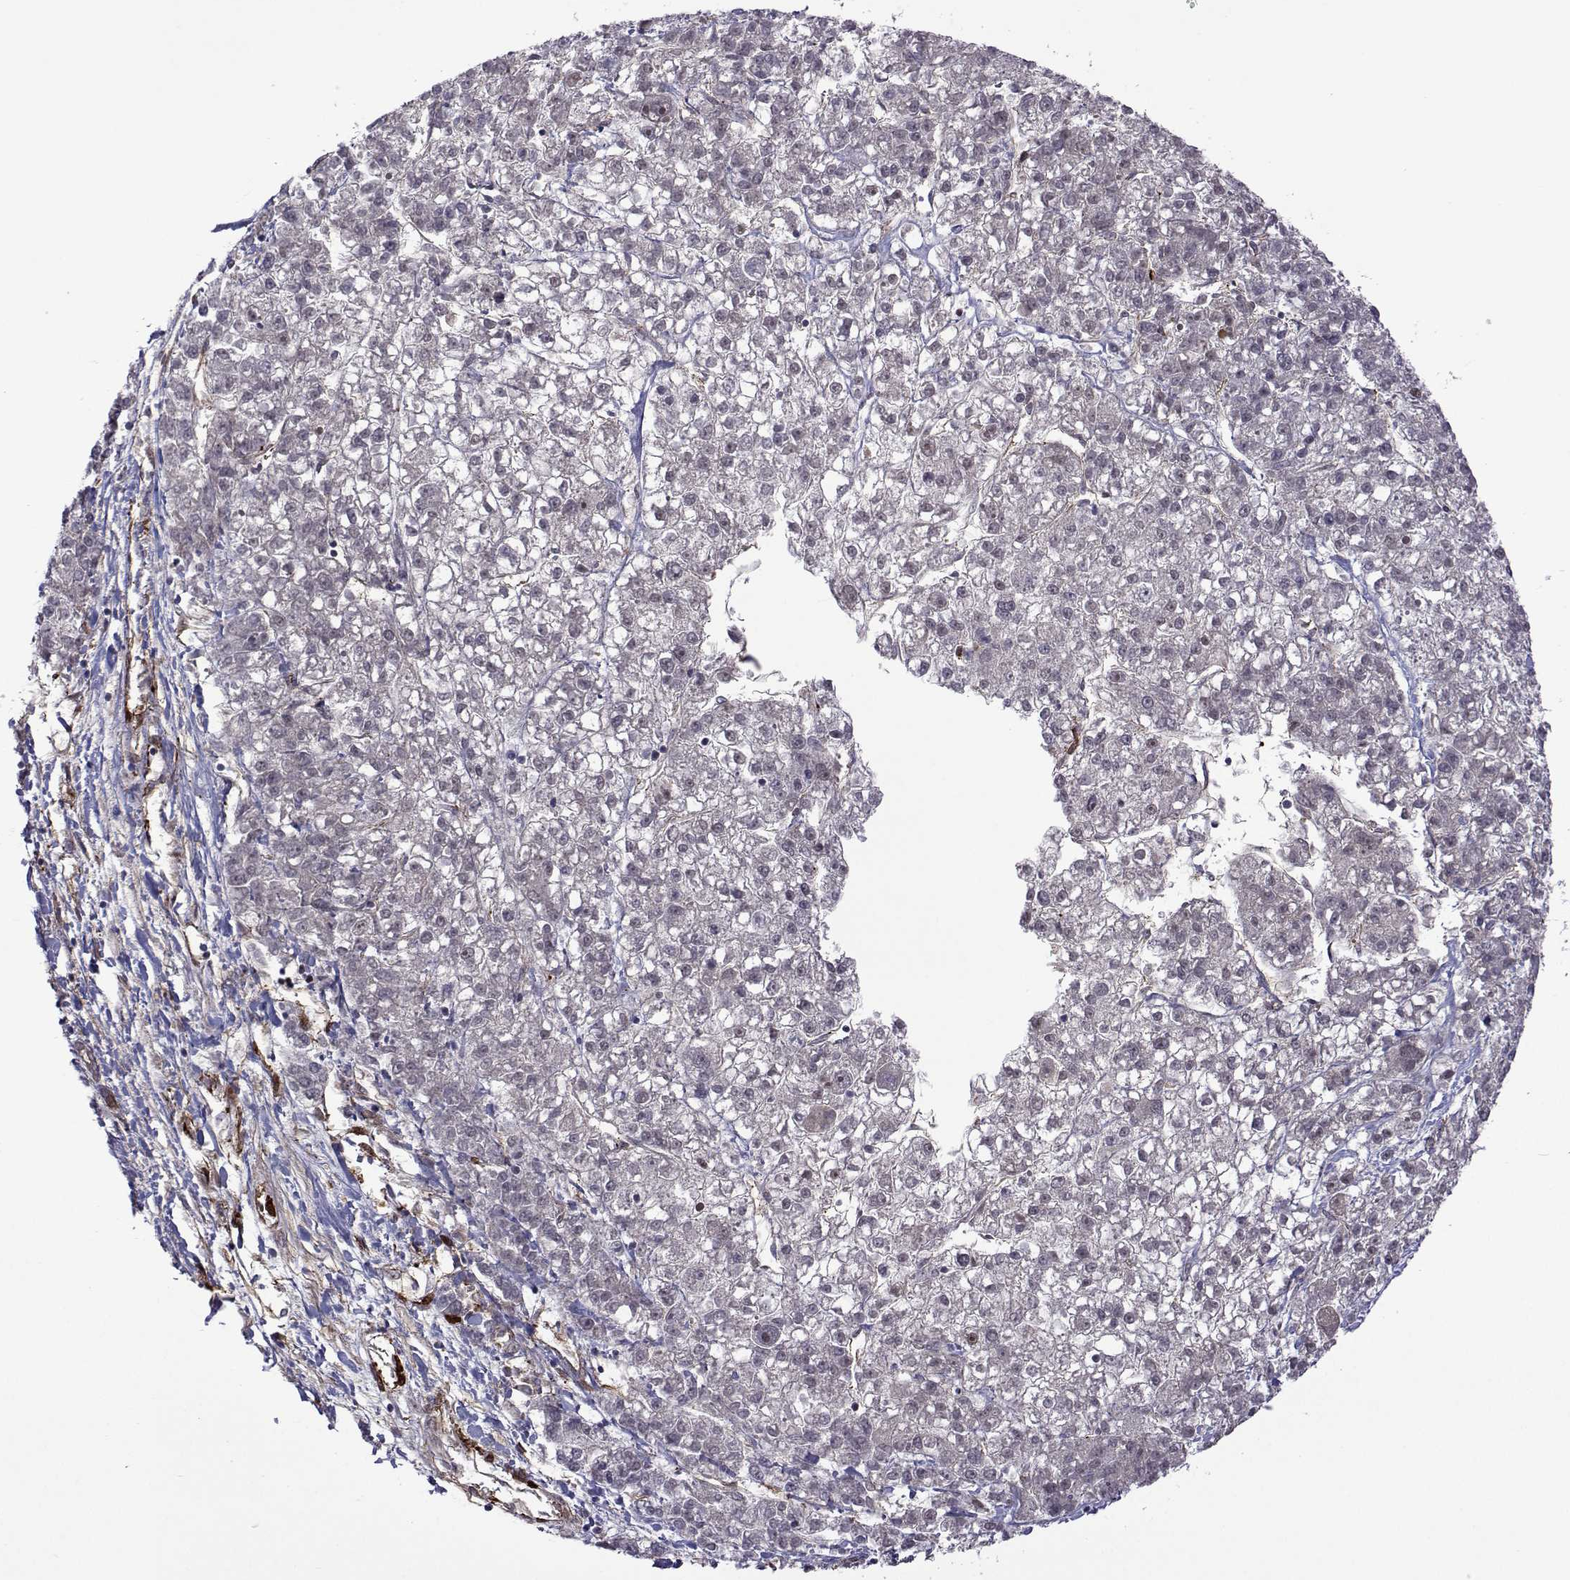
{"staining": {"intensity": "negative", "quantity": "none", "location": "none"}, "tissue": "liver cancer", "cell_type": "Tumor cells", "image_type": "cancer", "snomed": [{"axis": "morphology", "description": "Carcinoma, Hepatocellular, NOS"}, {"axis": "topography", "description": "Liver"}], "caption": "Tumor cells show no significant positivity in liver hepatocellular carcinoma.", "gene": "EFCAB3", "patient": {"sex": "male", "age": 56}}